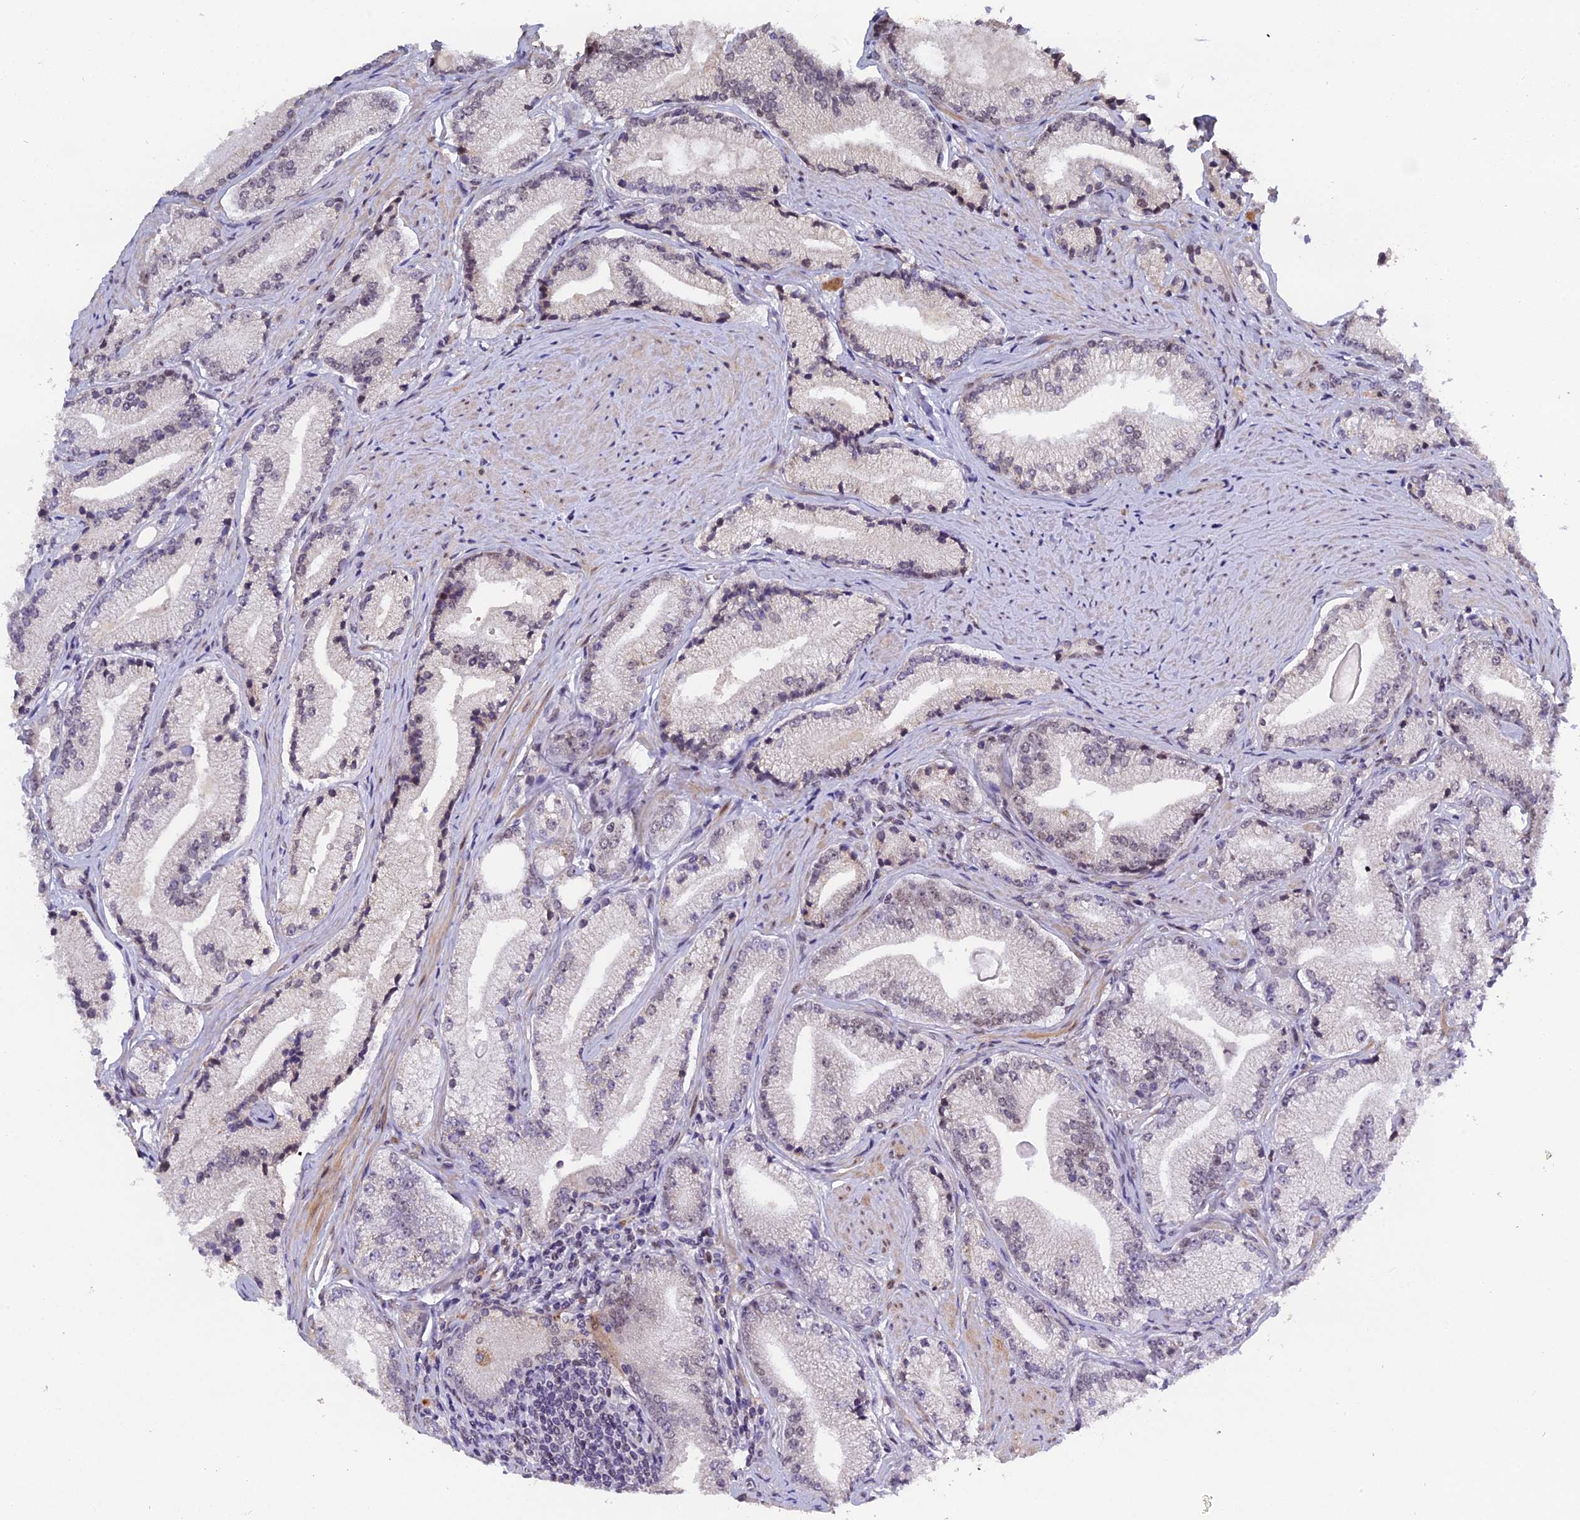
{"staining": {"intensity": "negative", "quantity": "none", "location": "none"}, "tissue": "prostate cancer", "cell_type": "Tumor cells", "image_type": "cancer", "snomed": [{"axis": "morphology", "description": "Adenocarcinoma, High grade"}, {"axis": "topography", "description": "Prostate"}], "caption": "Tumor cells are negative for protein expression in human prostate cancer.", "gene": "PYGO1", "patient": {"sex": "male", "age": 67}}